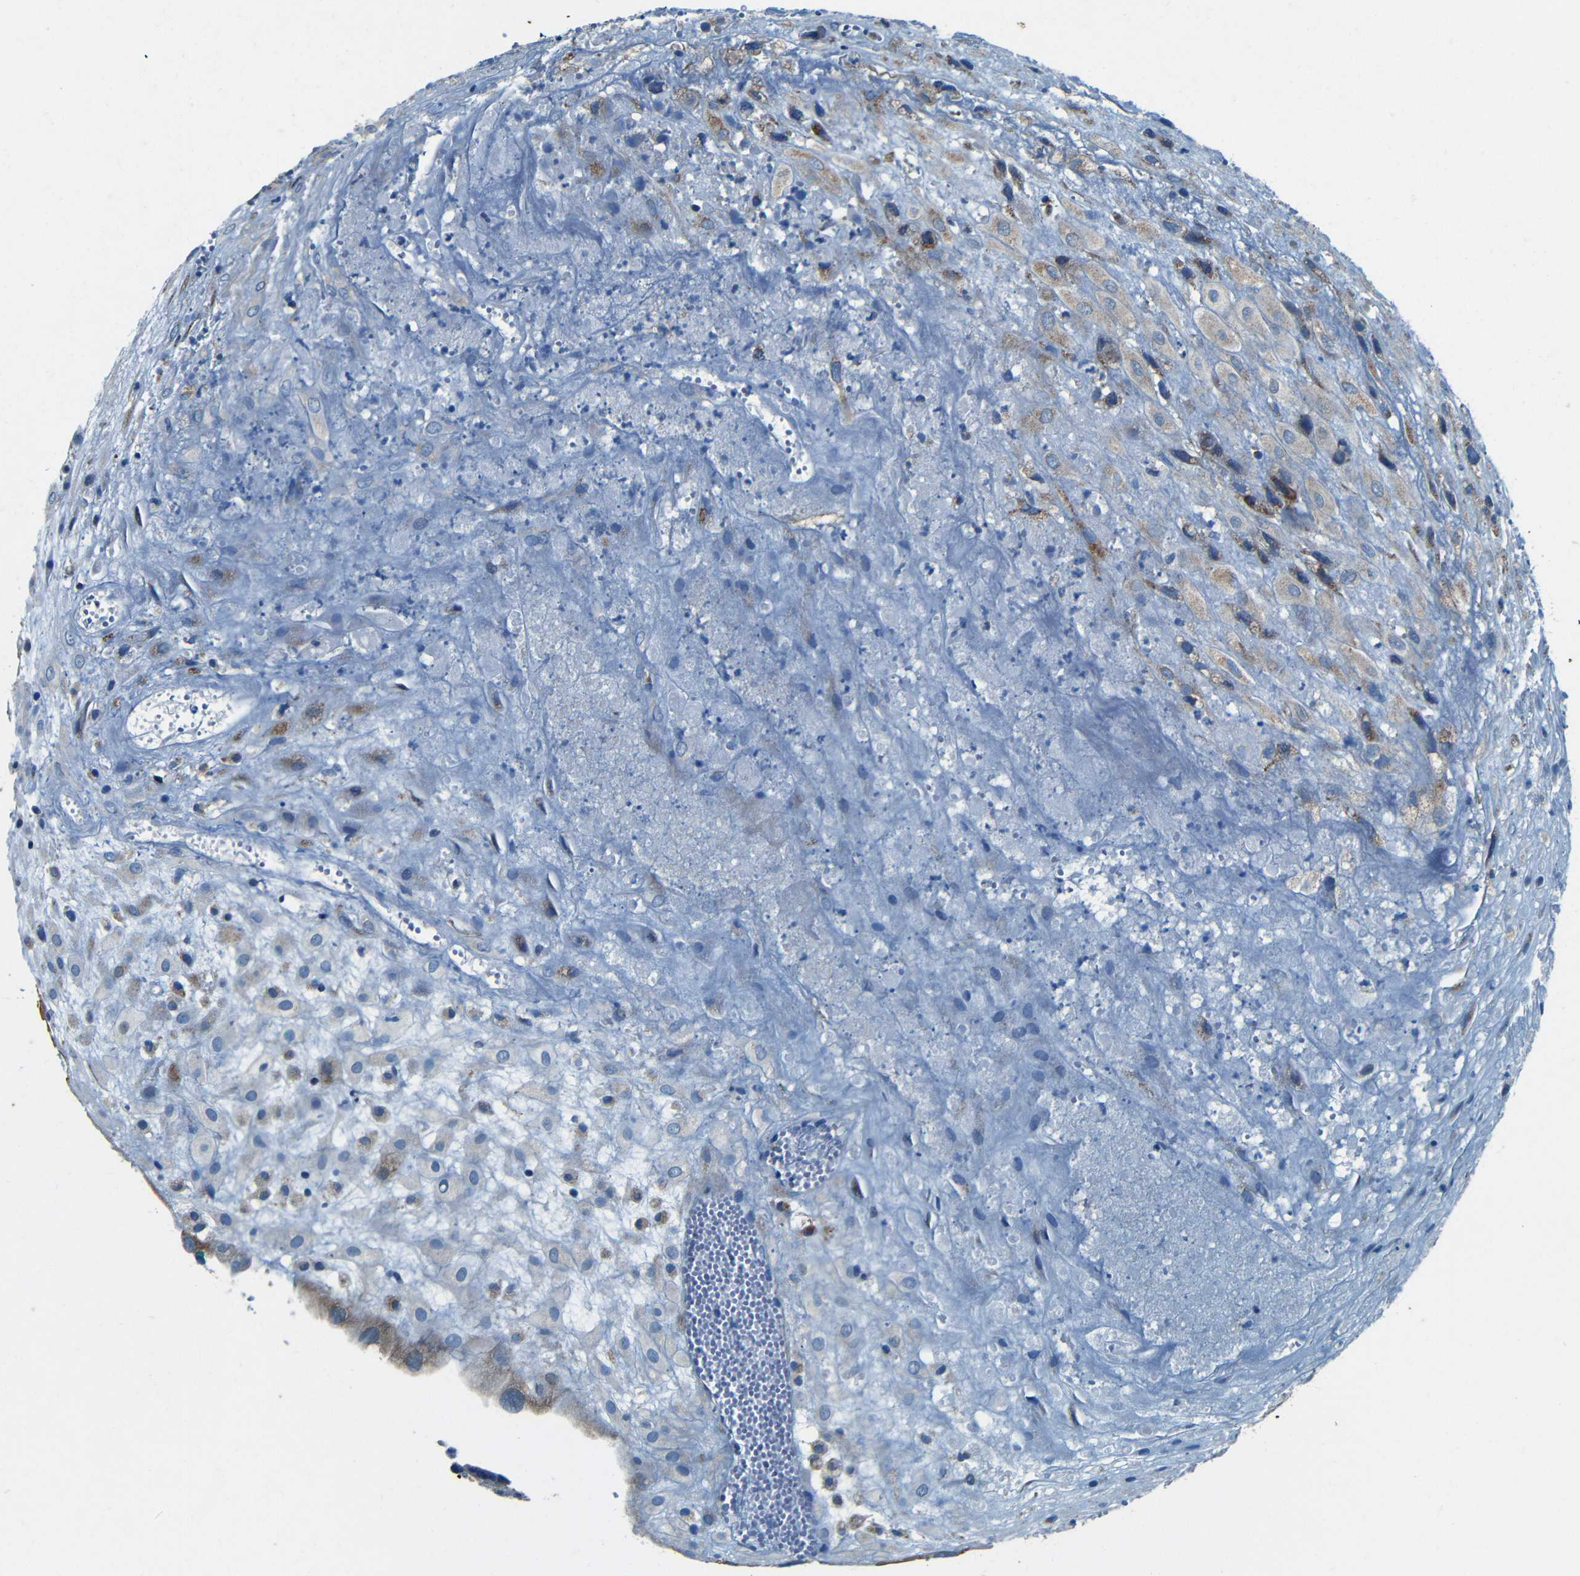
{"staining": {"intensity": "moderate", "quantity": "25%-75%", "location": "cytoplasmic/membranous"}, "tissue": "placenta", "cell_type": "Decidual cells", "image_type": "normal", "snomed": [{"axis": "morphology", "description": "Normal tissue, NOS"}, {"axis": "topography", "description": "Placenta"}], "caption": "An immunohistochemistry micrograph of benign tissue is shown. Protein staining in brown labels moderate cytoplasmic/membranous positivity in placenta within decidual cells. (Brightfield microscopy of DAB IHC at high magnification).", "gene": "WSCD2", "patient": {"sex": "female", "age": 18}}